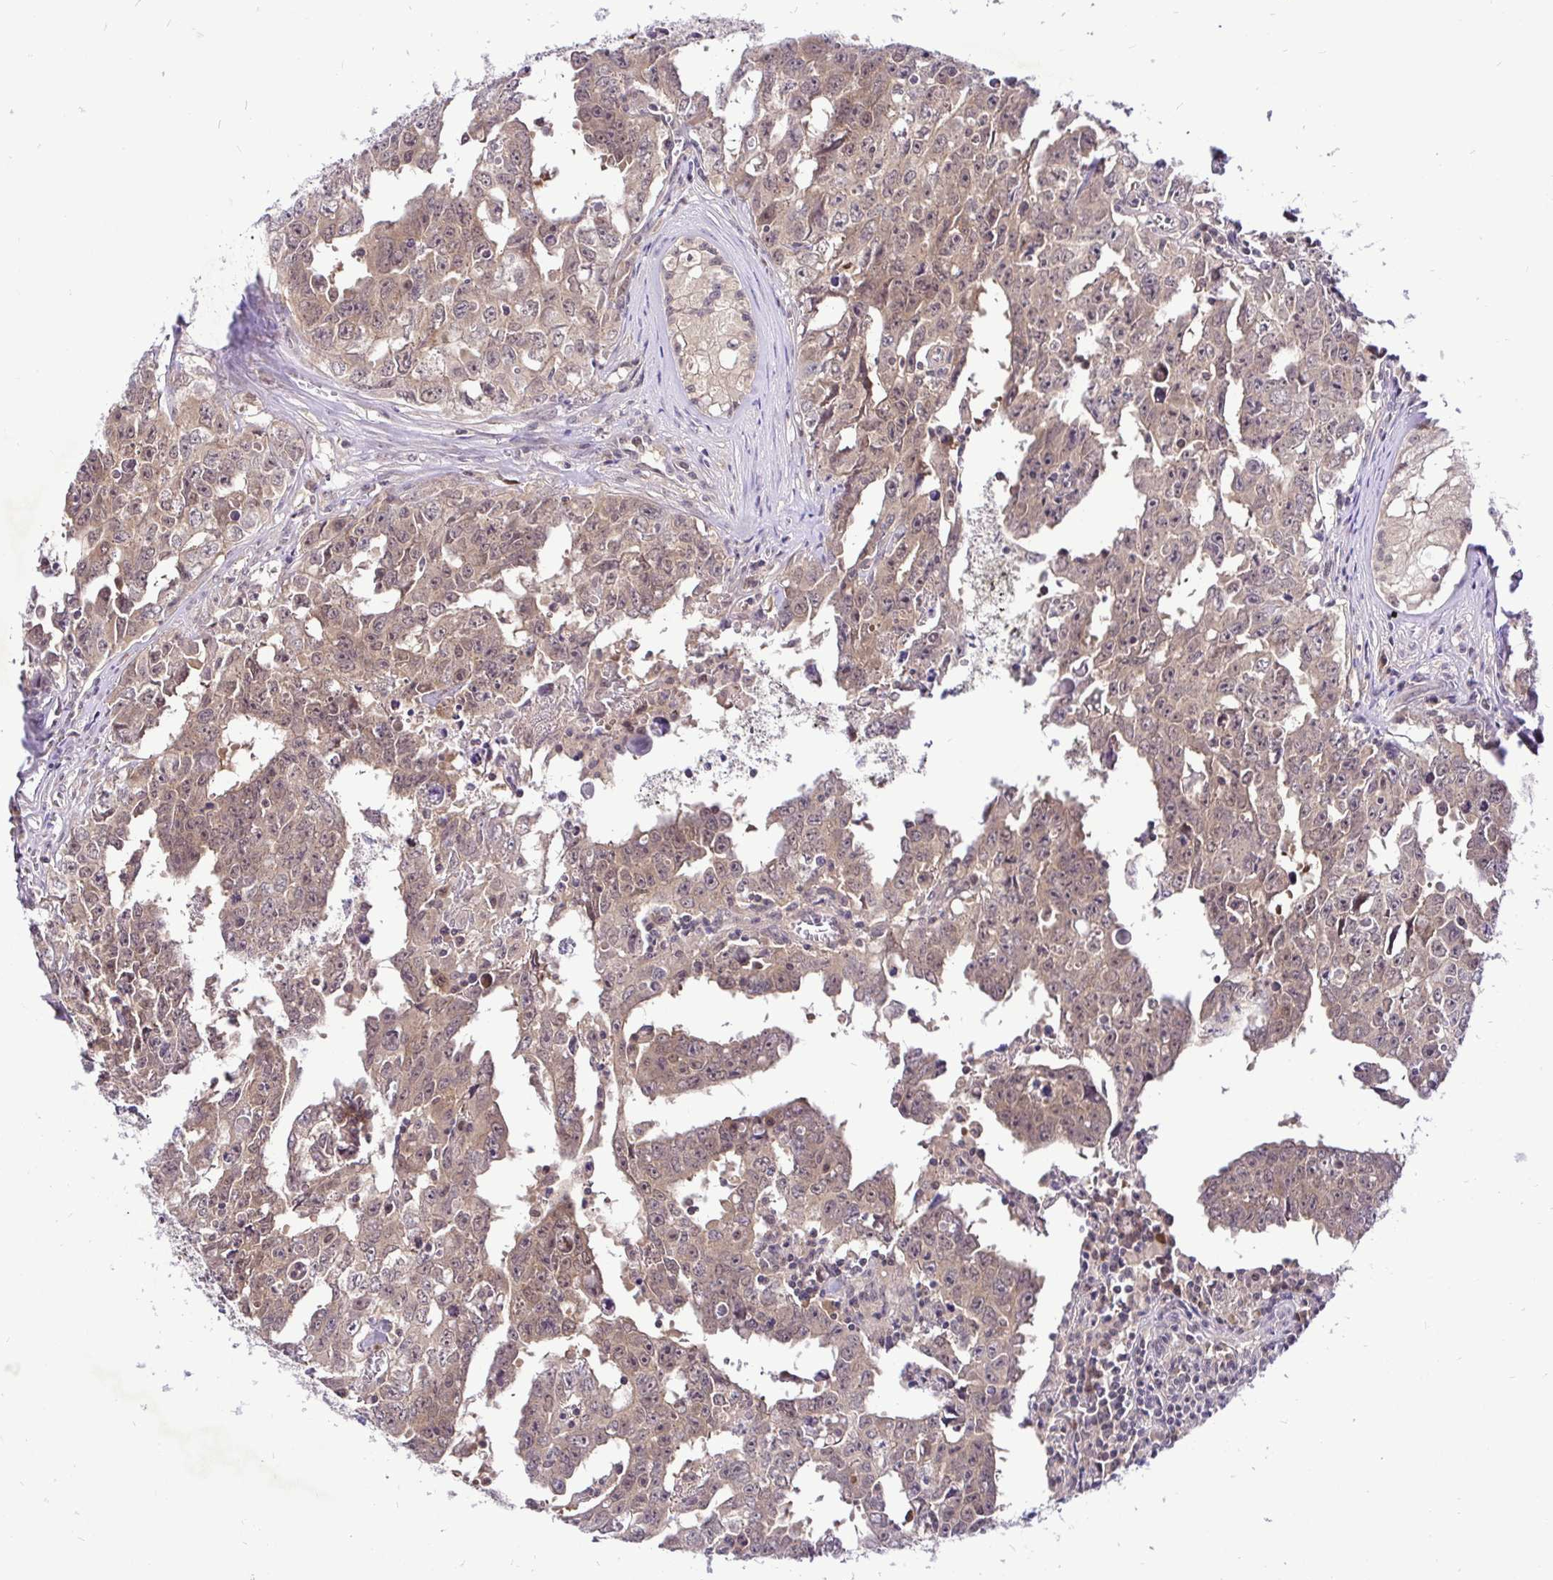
{"staining": {"intensity": "moderate", "quantity": ">75%", "location": "cytoplasmic/membranous"}, "tissue": "testis cancer", "cell_type": "Tumor cells", "image_type": "cancer", "snomed": [{"axis": "morphology", "description": "Carcinoma, Embryonal, NOS"}, {"axis": "topography", "description": "Testis"}], "caption": "Protein analysis of testis cancer tissue shows moderate cytoplasmic/membranous positivity in approximately >75% of tumor cells. (Stains: DAB (3,3'-diaminobenzidine) in brown, nuclei in blue, Microscopy: brightfield microscopy at high magnification).", "gene": "UBE2M", "patient": {"sex": "male", "age": 22}}